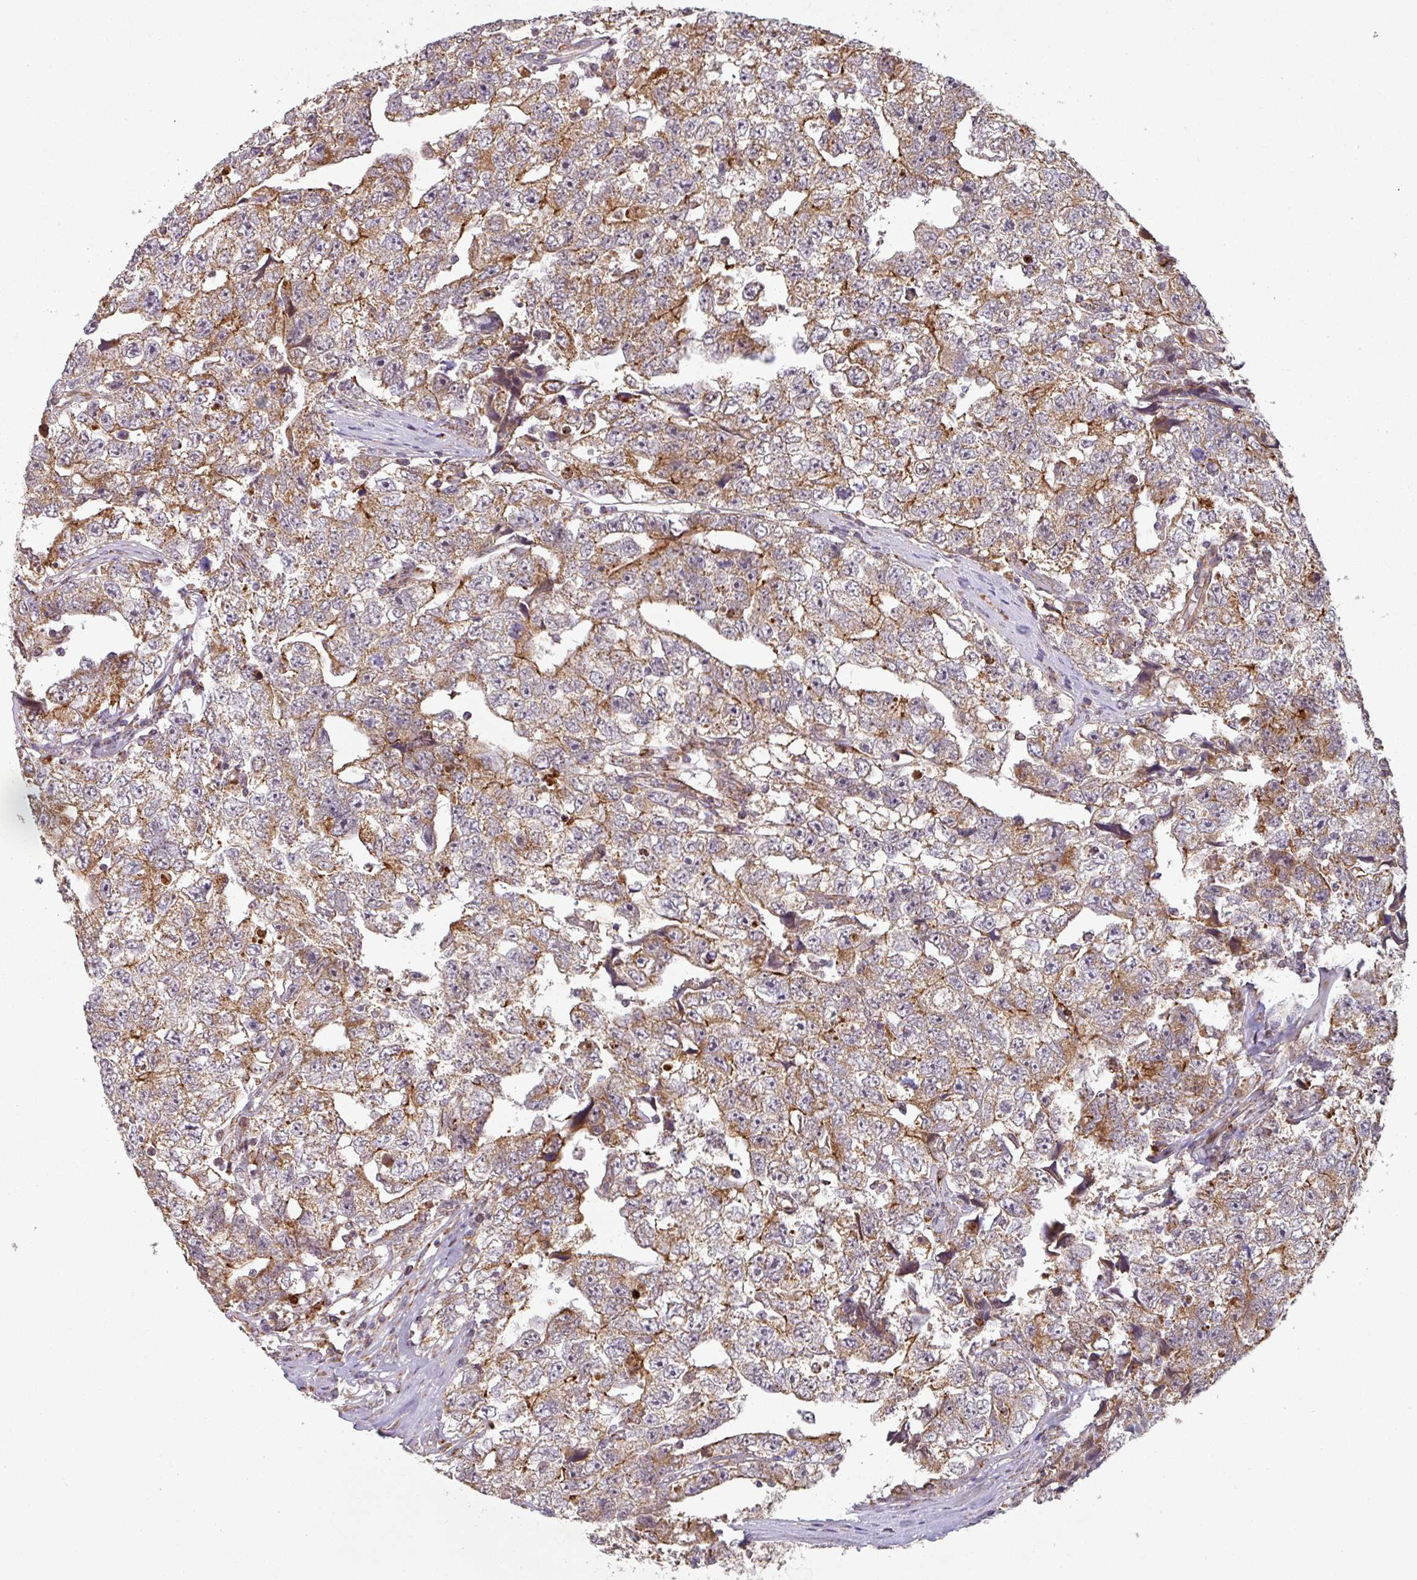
{"staining": {"intensity": "strong", "quantity": "25%-75%", "location": "cytoplasmic/membranous"}, "tissue": "testis cancer", "cell_type": "Tumor cells", "image_type": "cancer", "snomed": [{"axis": "morphology", "description": "Carcinoma, Embryonal, NOS"}, {"axis": "topography", "description": "Testis"}], "caption": "Strong cytoplasmic/membranous protein staining is present in approximately 25%-75% of tumor cells in testis embryonal carcinoma. The protein is shown in brown color, while the nuclei are stained blue.", "gene": "GPD2", "patient": {"sex": "male", "age": 22}}